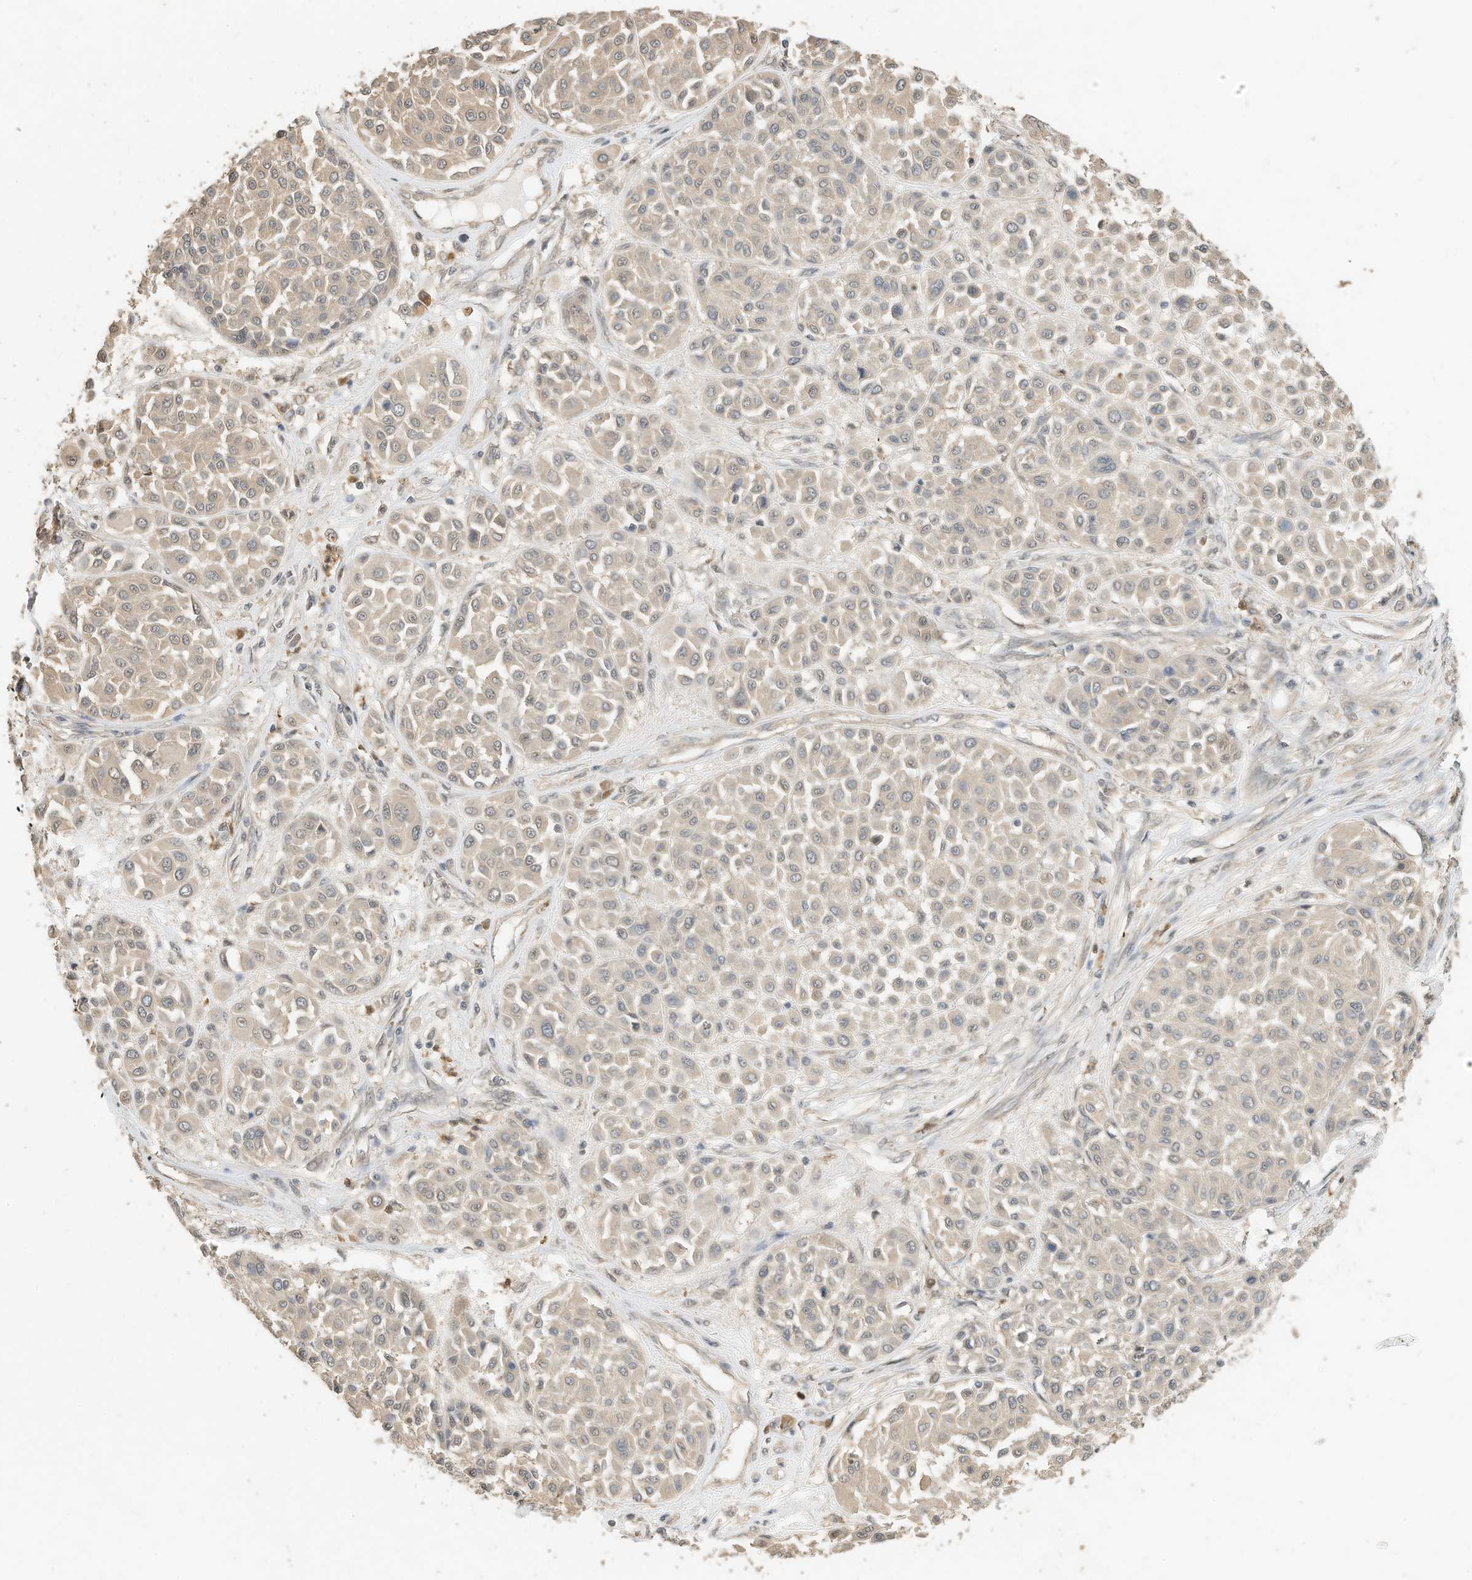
{"staining": {"intensity": "weak", "quantity": "25%-75%", "location": "cytoplasmic/membranous"}, "tissue": "melanoma", "cell_type": "Tumor cells", "image_type": "cancer", "snomed": [{"axis": "morphology", "description": "Malignant melanoma, Metastatic site"}, {"axis": "topography", "description": "Soft tissue"}], "caption": "Malignant melanoma (metastatic site) stained with immunohistochemistry (IHC) shows weak cytoplasmic/membranous staining in about 25%-75% of tumor cells. The staining was performed using DAB (3,3'-diaminobenzidine) to visualize the protein expression in brown, while the nuclei were stained in blue with hematoxylin (Magnification: 20x).", "gene": "OFD1", "patient": {"sex": "male", "age": 41}}